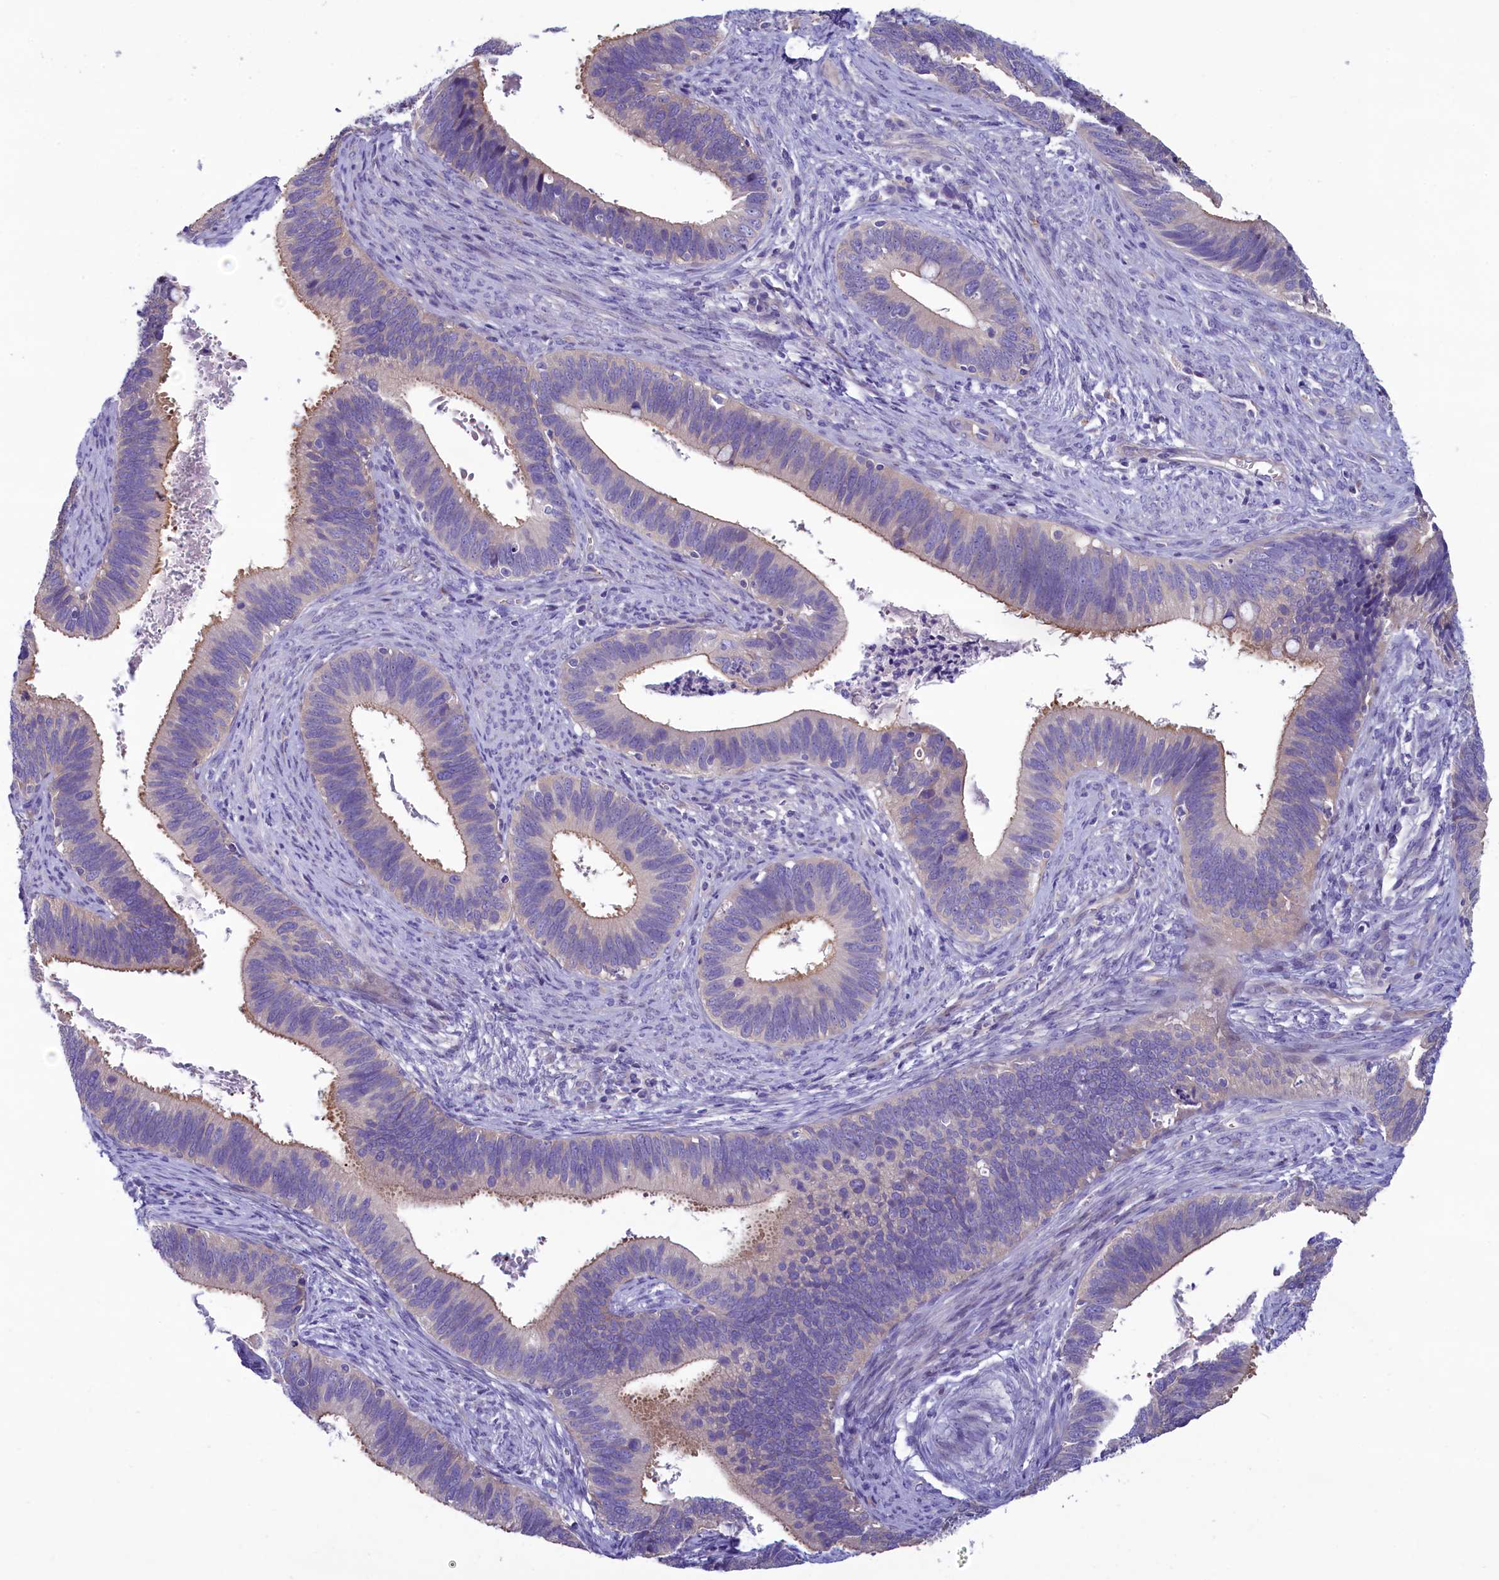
{"staining": {"intensity": "weak", "quantity": "<25%", "location": "cytoplasmic/membranous"}, "tissue": "cervical cancer", "cell_type": "Tumor cells", "image_type": "cancer", "snomed": [{"axis": "morphology", "description": "Adenocarcinoma, NOS"}, {"axis": "topography", "description": "Cervix"}], "caption": "Immunohistochemical staining of cervical adenocarcinoma demonstrates no significant positivity in tumor cells.", "gene": "KRBOX5", "patient": {"sex": "female", "age": 42}}